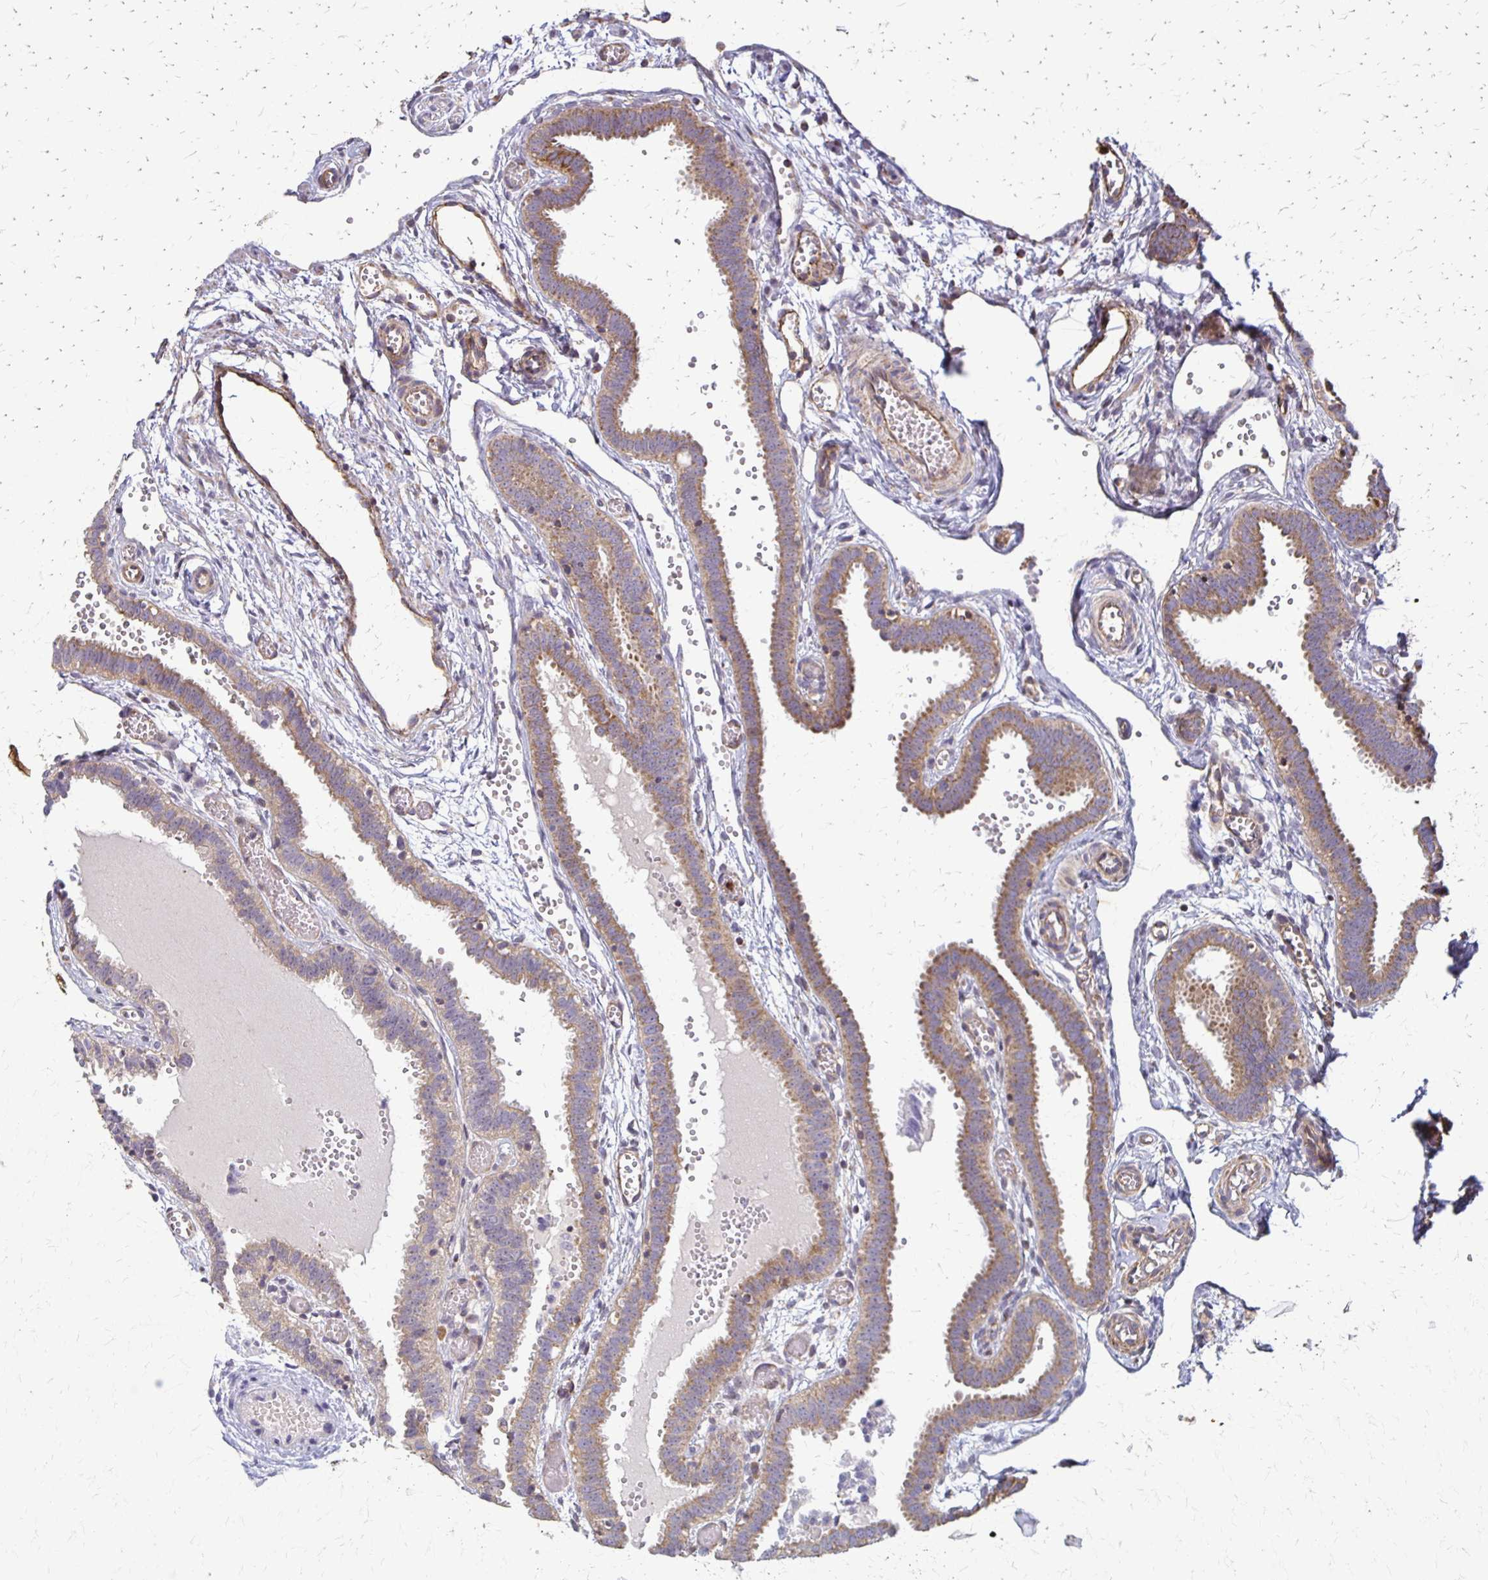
{"staining": {"intensity": "moderate", "quantity": ">75%", "location": "cytoplasmic/membranous"}, "tissue": "fallopian tube", "cell_type": "Glandular cells", "image_type": "normal", "snomed": [{"axis": "morphology", "description": "Normal tissue, NOS"}, {"axis": "topography", "description": "Fallopian tube"}], "caption": "Normal fallopian tube shows moderate cytoplasmic/membranous expression in about >75% of glandular cells The staining was performed using DAB, with brown indicating positive protein expression. Nuclei are stained blue with hematoxylin..", "gene": "EIF4EBP2", "patient": {"sex": "female", "age": 37}}